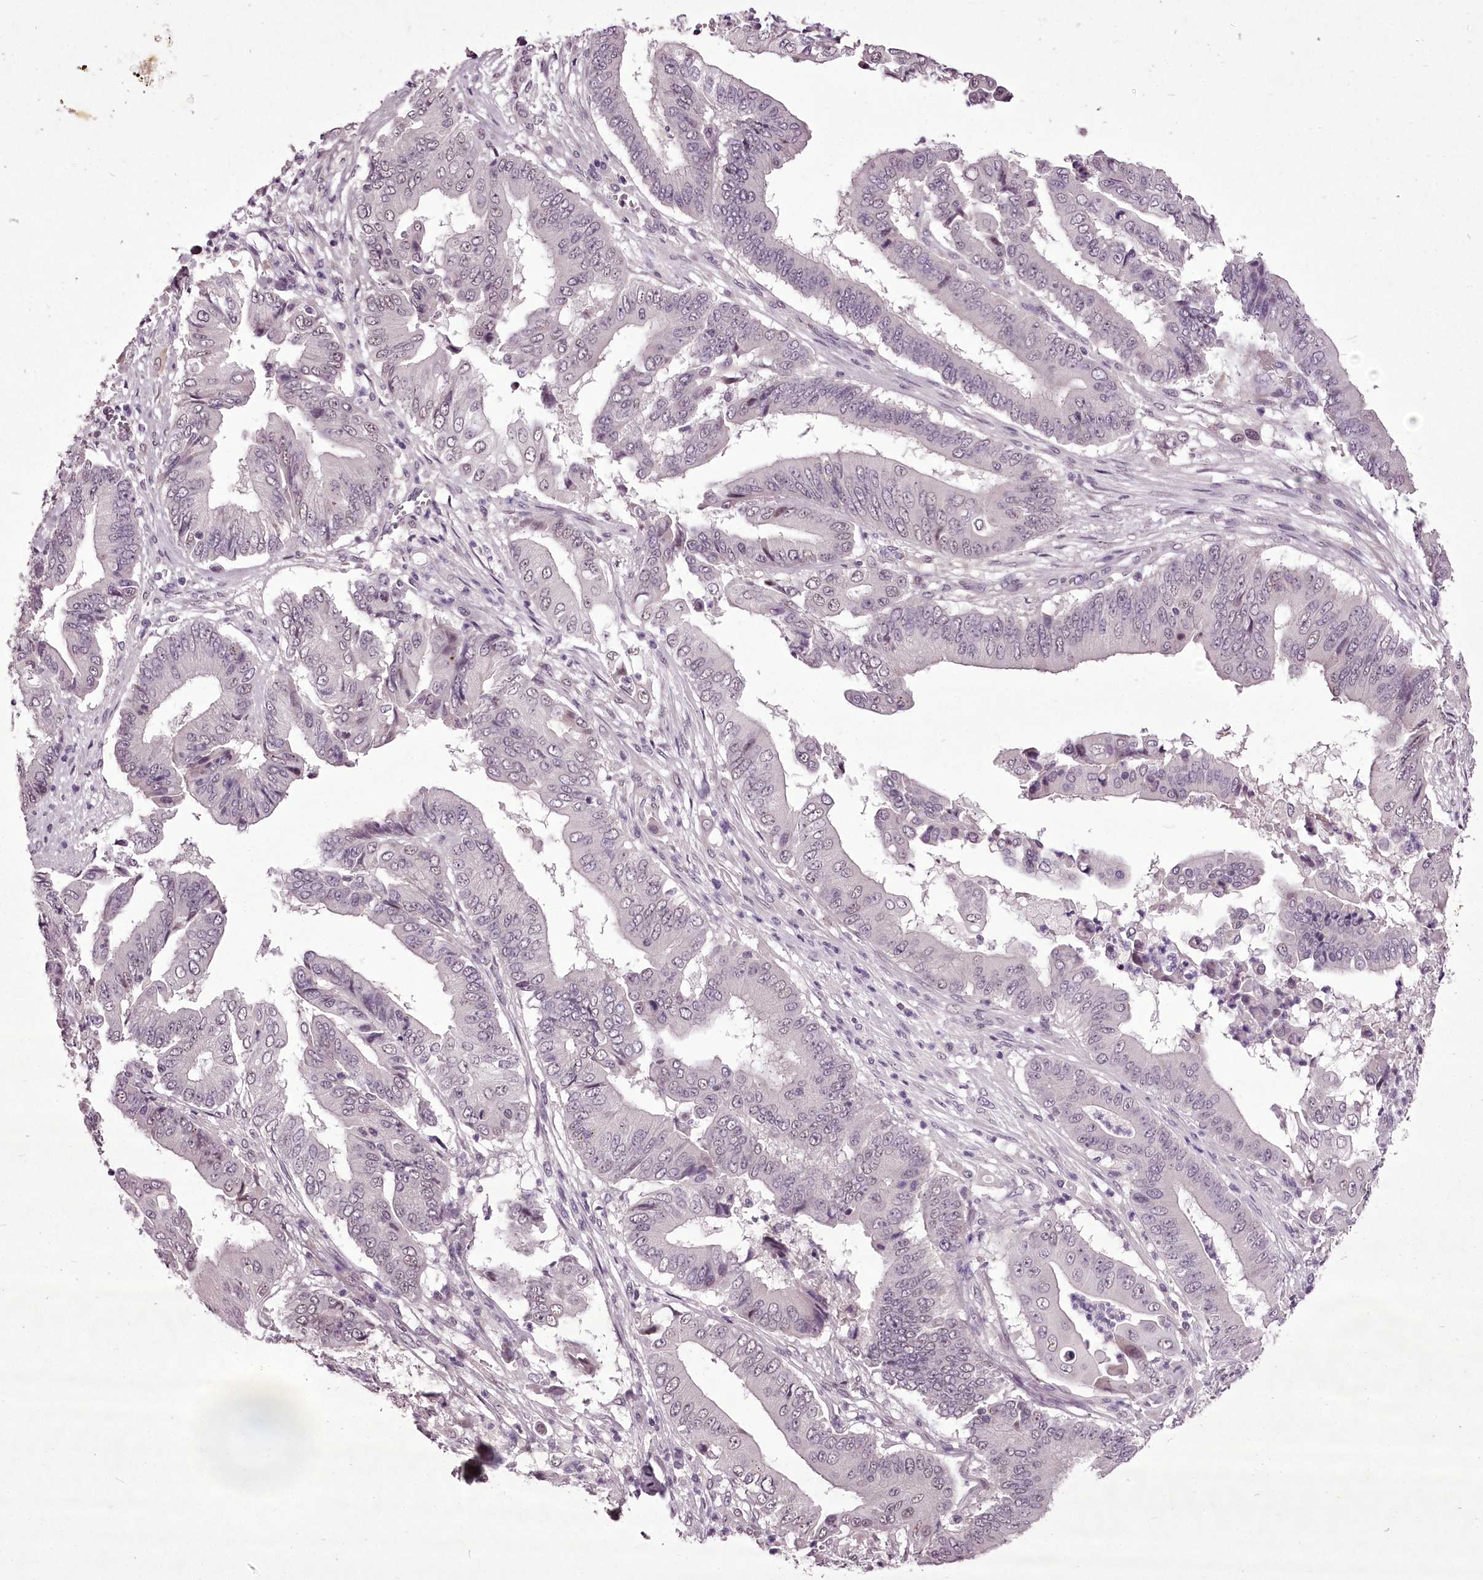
{"staining": {"intensity": "negative", "quantity": "none", "location": "none"}, "tissue": "pancreatic cancer", "cell_type": "Tumor cells", "image_type": "cancer", "snomed": [{"axis": "morphology", "description": "Adenocarcinoma, NOS"}, {"axis": "topography", "description": "Pancreas"}], "caption": "There is no significant staining in tumor cells of pancreatic adenocarcinoma.", "gene": "C1orf56", "patient": {"sex": "female", "age": 77}}